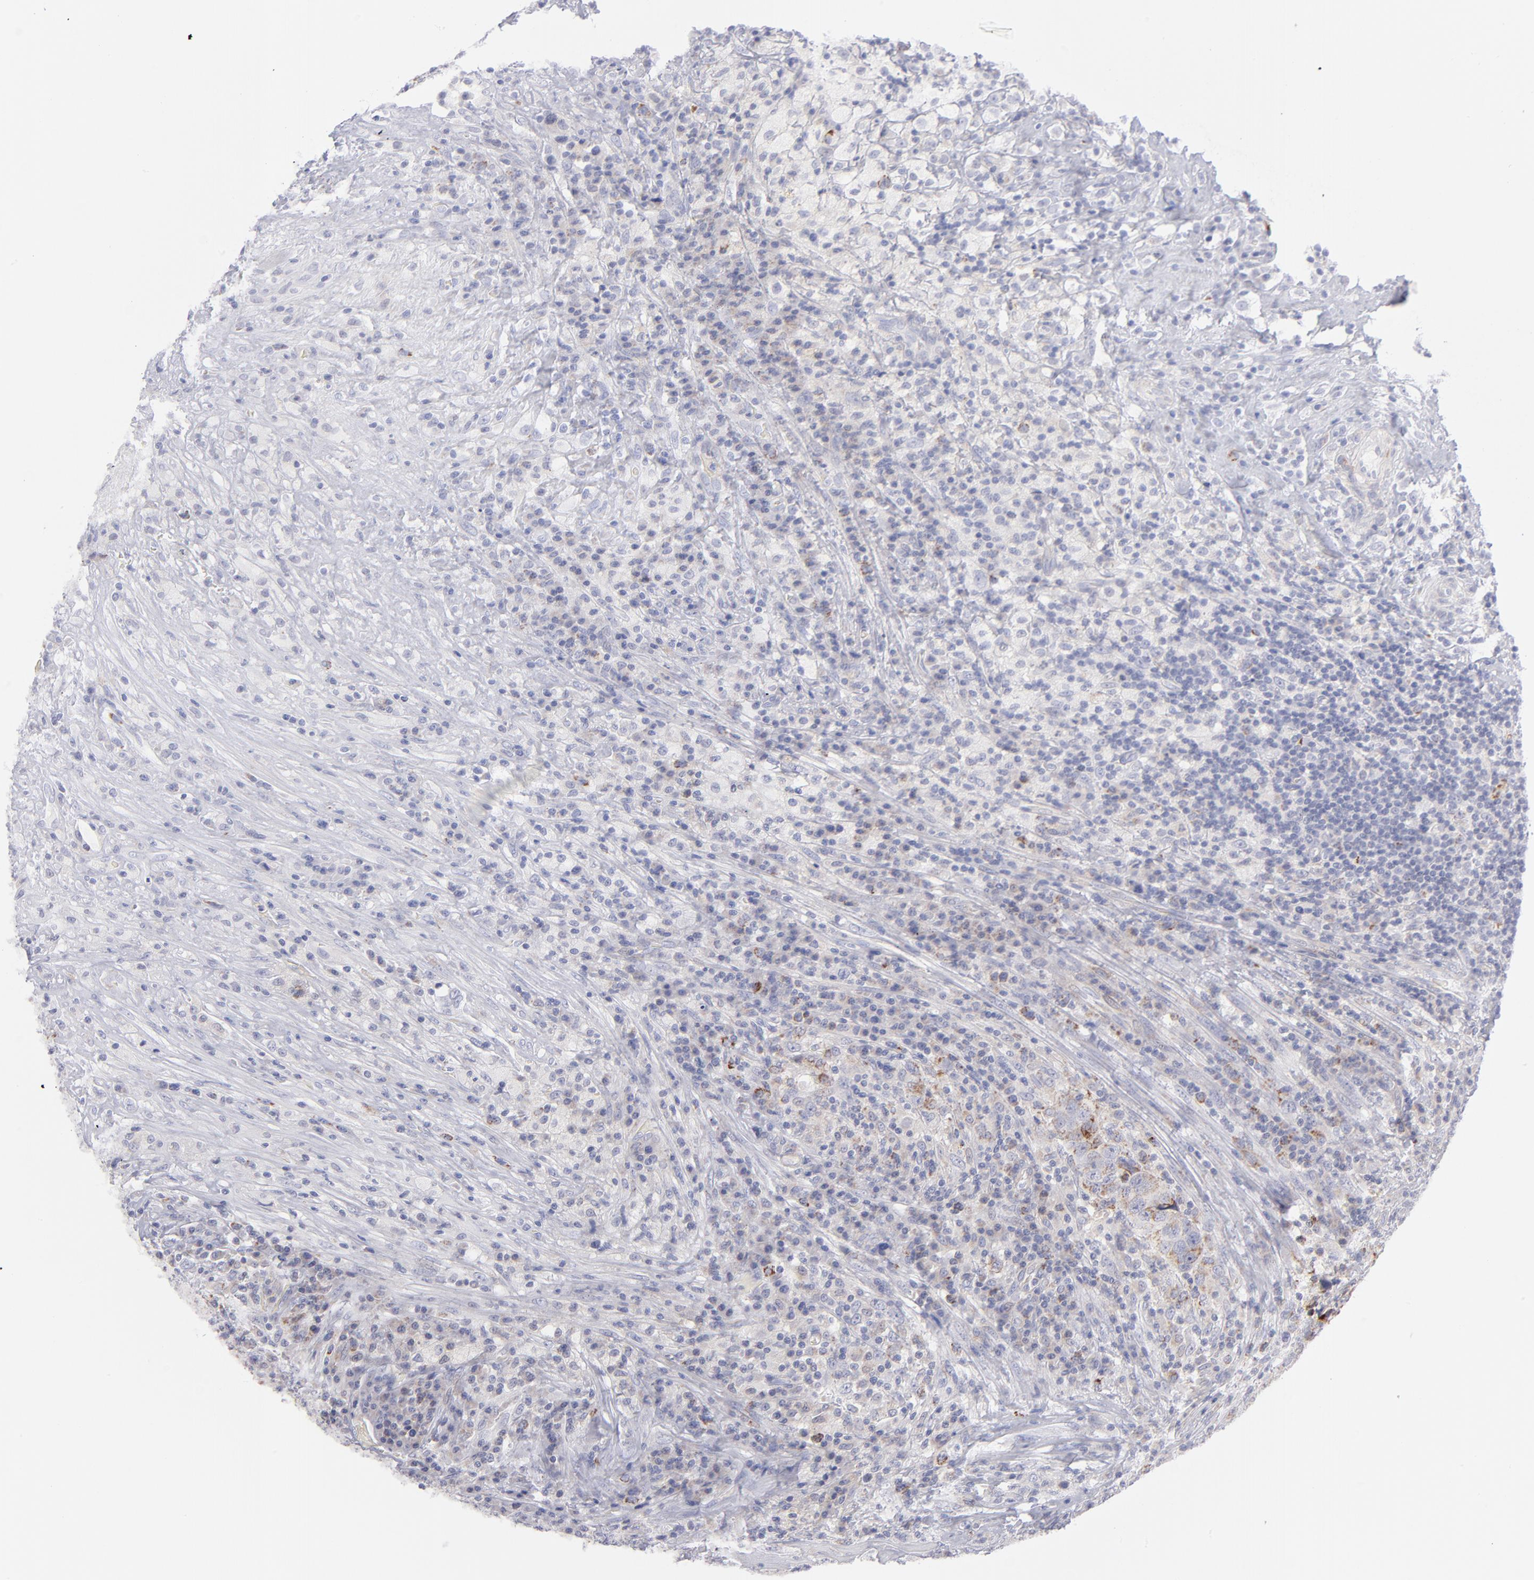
{"staining": {"intensity": "moderate", "quantity": ">75%", "location": "cytoplasmic/membranous"}, "tissue": "testis cancer", "cell_type": "Tumor cells", "image_type": "cancer", "snomed": [{"axis": "morphology", "description": "Necrosis, NOS"}, {"axis": "morphology", "description": "Carcinoma, Embryonal, NOS"}, {"axis": "topography", "description": "Testis"}], "caption": "Human embryonal carcinoma (testis) stained for a protein (brown) shows moderate cytoplasmic/membranous positive positivity in approximately >75% of tumor cells.", "gene": "MTHFD2", "patient": {"sex": "male", "age": 19}}